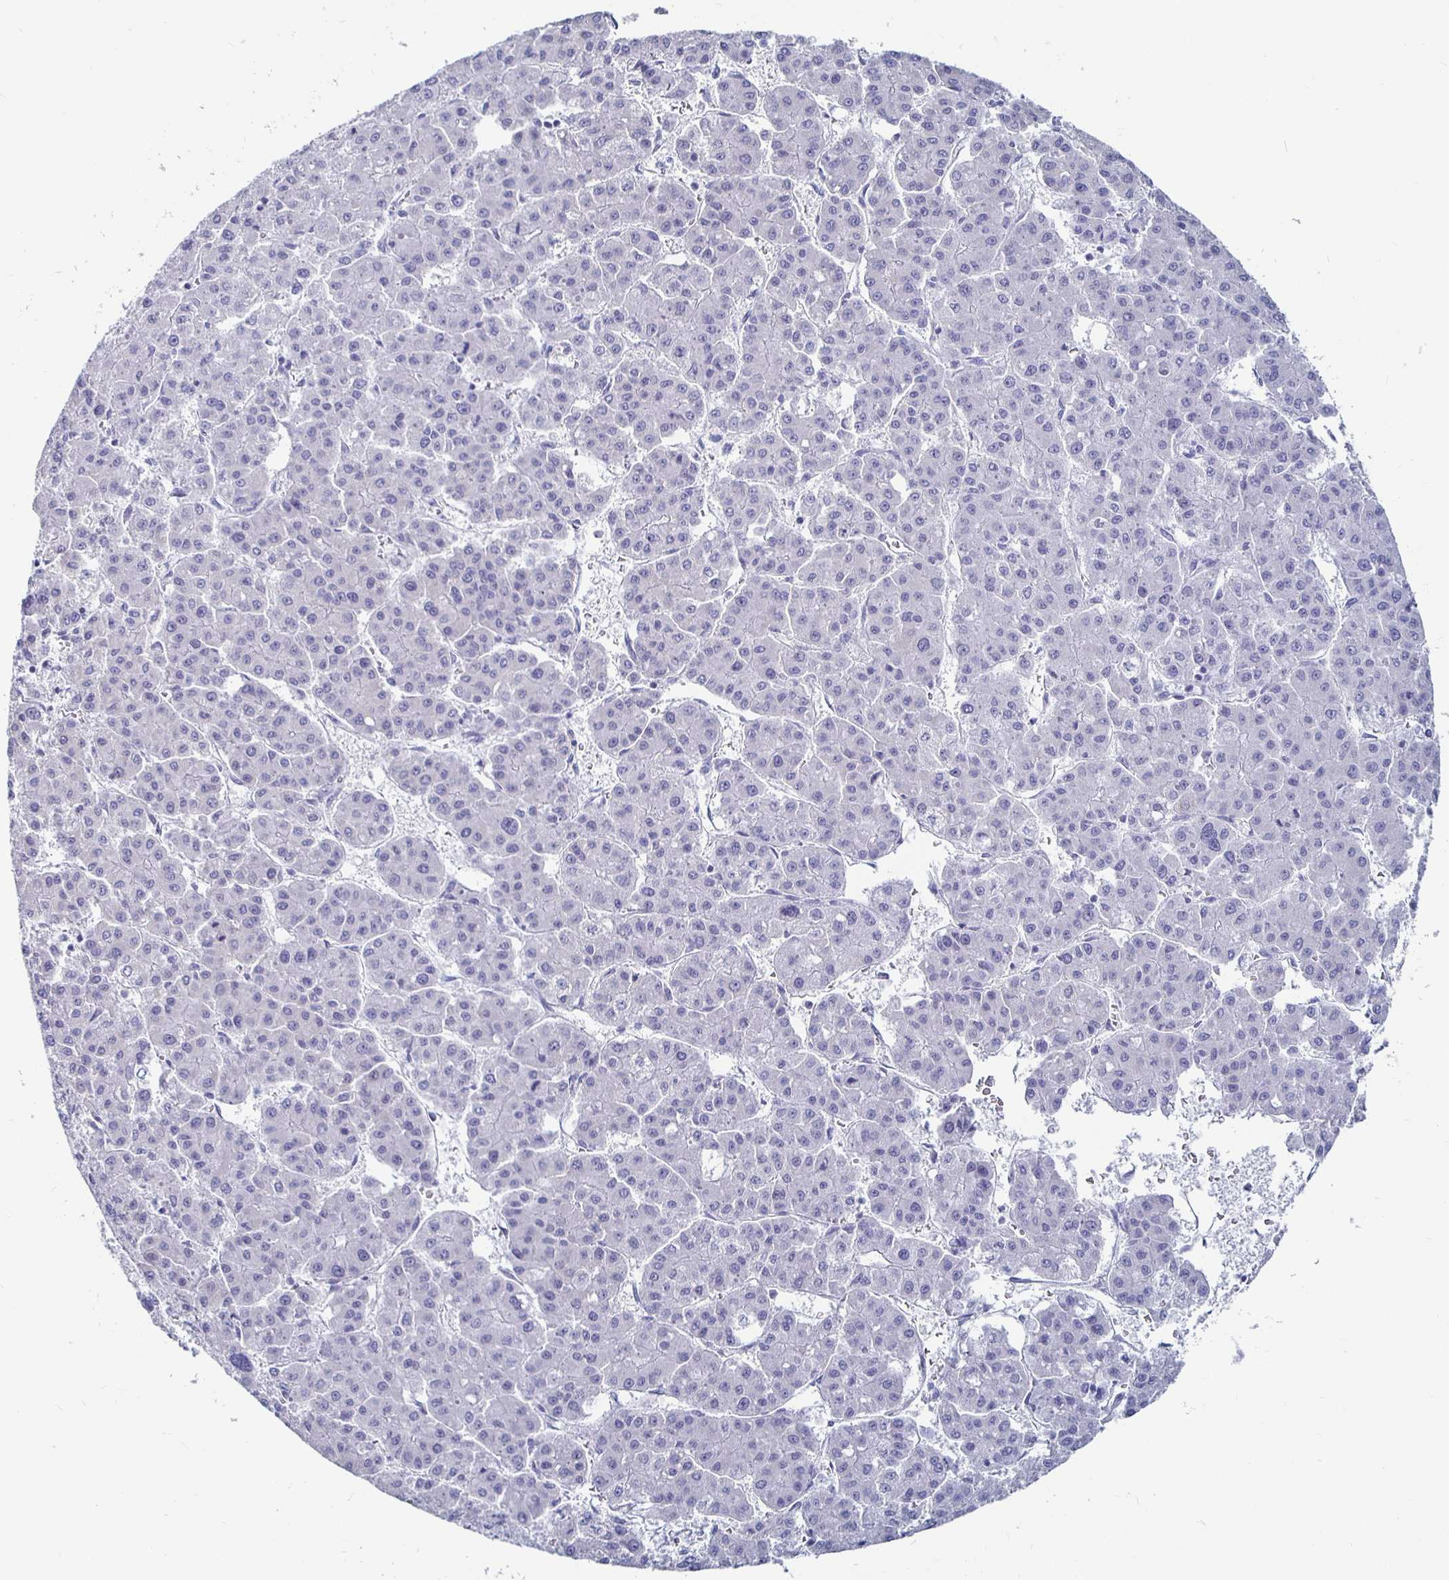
{"staining": {"intensity": "negative", "quantity": "none", "location": "none"}, "tissue": "liver cancer", "cell_type": "Tumor cells", "image_type": "cancer", "snomed": [{"axis": "morphology", "description": "Carcinoma, Hepatocellular, NOS"}, {"axis": "topography", "description": "Liver"}], "caption": "Tumor cells show no significant positivity in hepatocellular carcinoma (liver).", "gene": "CA9", "patient": {"sex": "male", "age": 73}}